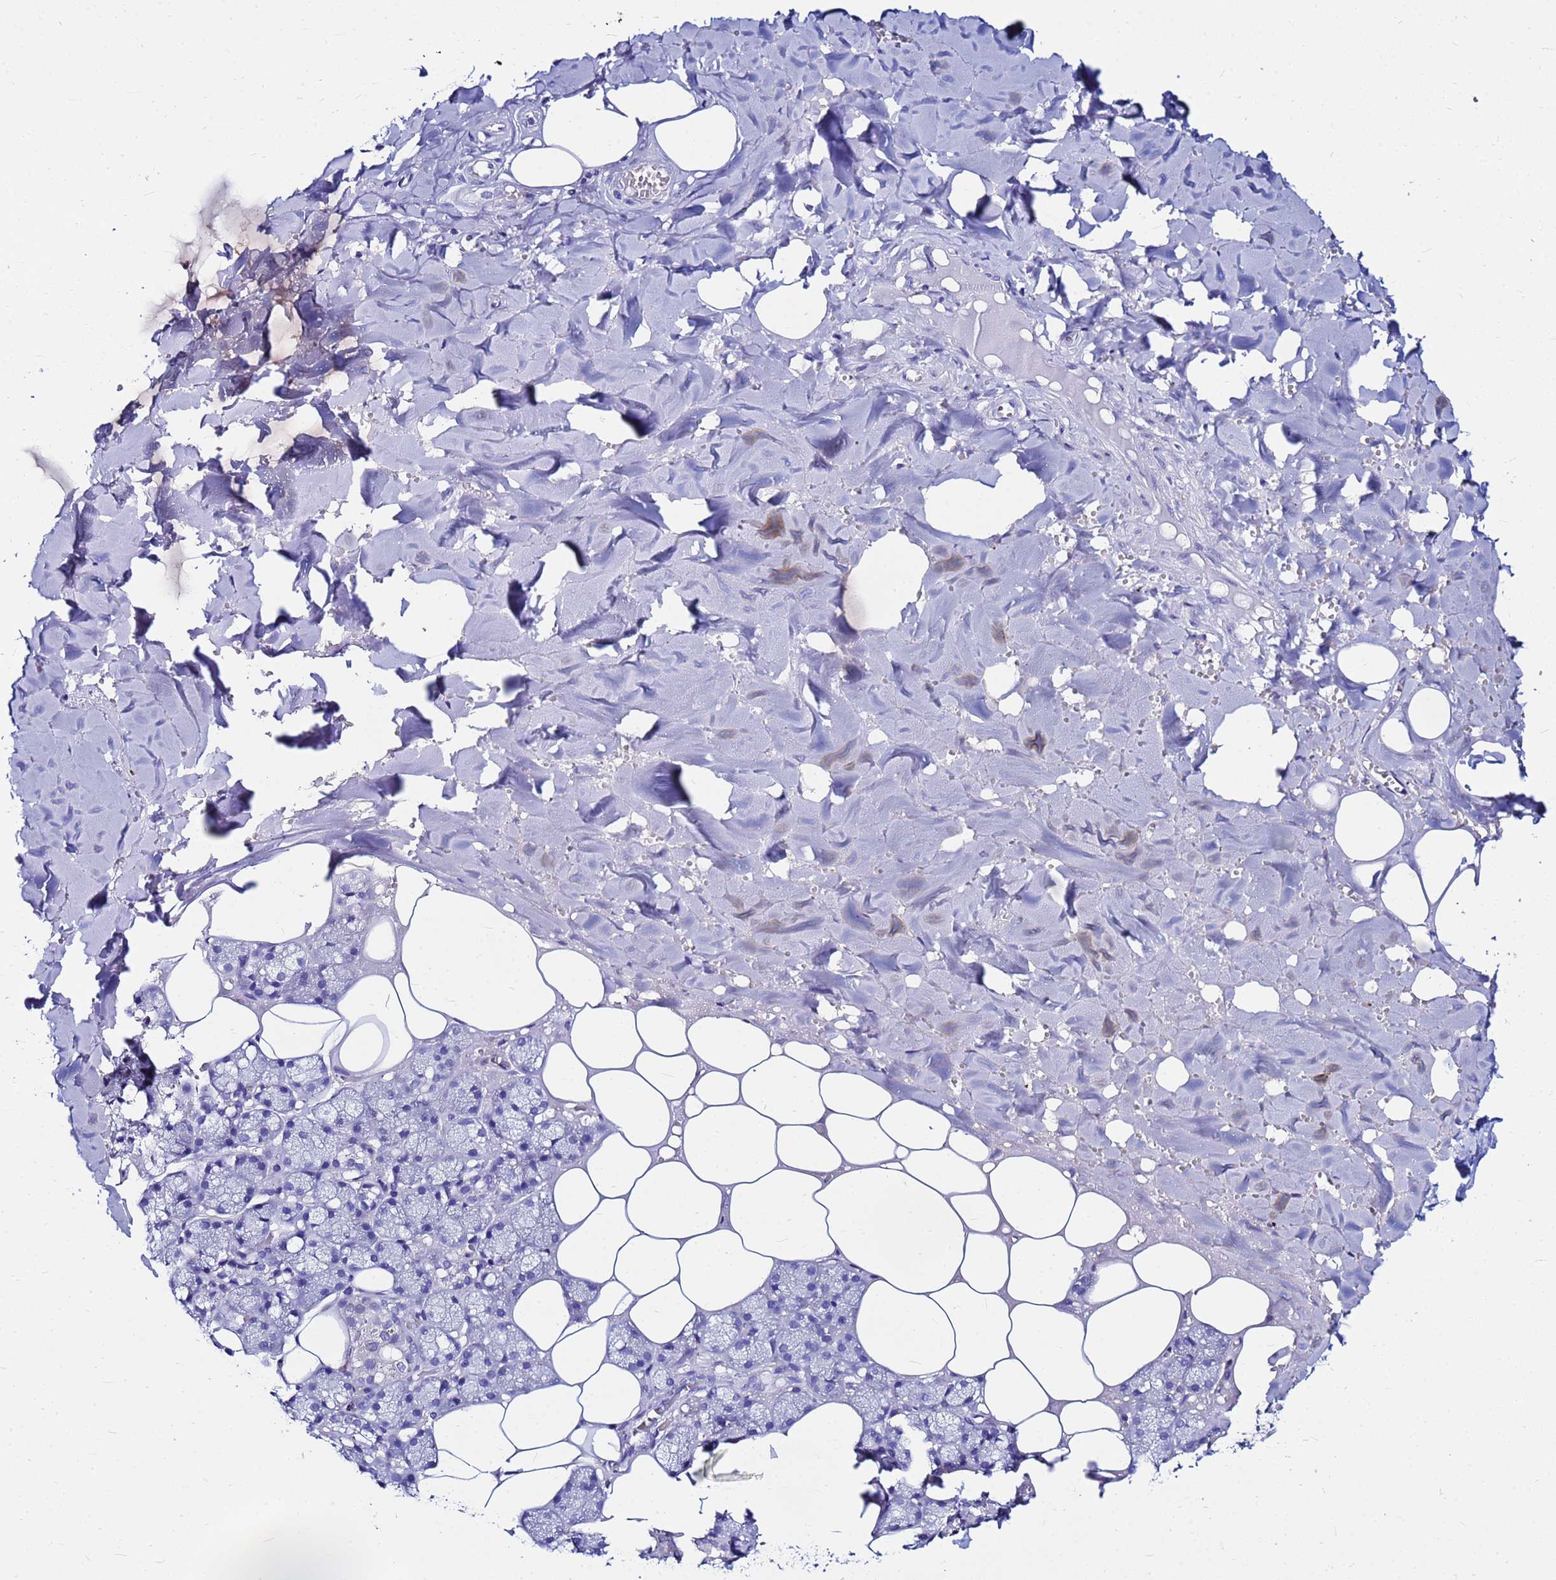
{"staining": {"intensity": "negative", "quantity": "none", "location": "none"}, "tissue": "salivary gland", "cell_type": "Glandular cells", "image_type": "normal", "snomed": [{"axis": "morphology", "description": "Normal tissue, NOS"}, {"axis": "topography", "description": "Salivary gland"}], "caption": "The histopathology image shows no staining of glandular cells in normal salivary gland. Brightfield microscopy of immunohistochemistry (IHC) stained with DAB (3,3'-diaminobenzidine) (brown) and hematoxylin (blue), captured at high magnification.", "gene": "PPP1R14C", "patient": {"sex": "male", "age": 62}}